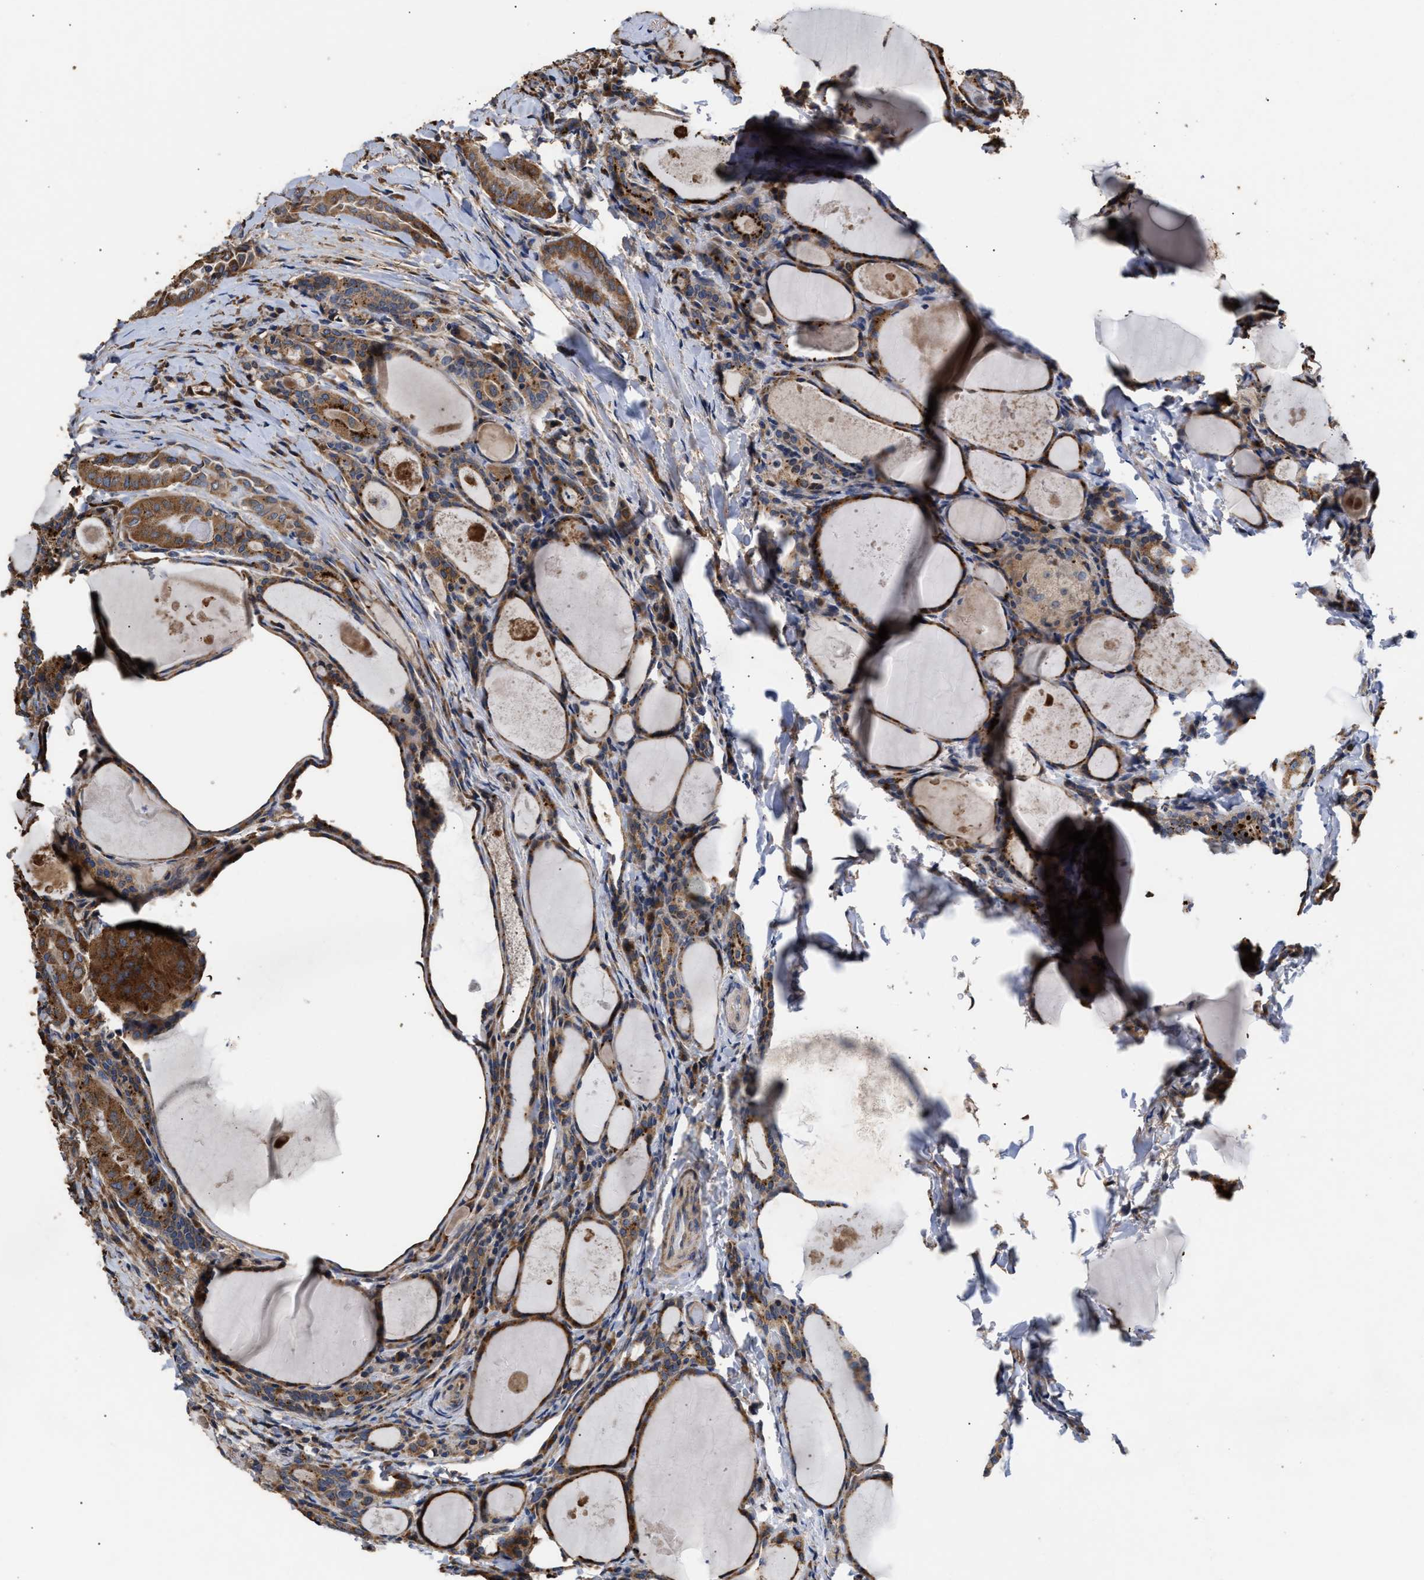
{"staining": {"intensity": "strong", "quantity": ">75%", "location": "cytoplasmic/membranous"}, "tissue": "thyroid cancer", "cell_type": "Tumor cells", "image_type": "cancer", "snomed": [{"axis": "morphology", "description": "Papillary adenocarcinoma, NOS"}, {"axis": "topography", "description": "Thyroid gland"}], "caption": "Immunohistochemical staining of human papillary adenocarcinoma (thyroid) shows high levels of strong cytoplasmic/membranous expression in about >75% of tumor cells.", "gene": "GOSR1", "patient": {"sex": "female", "age": 42}}